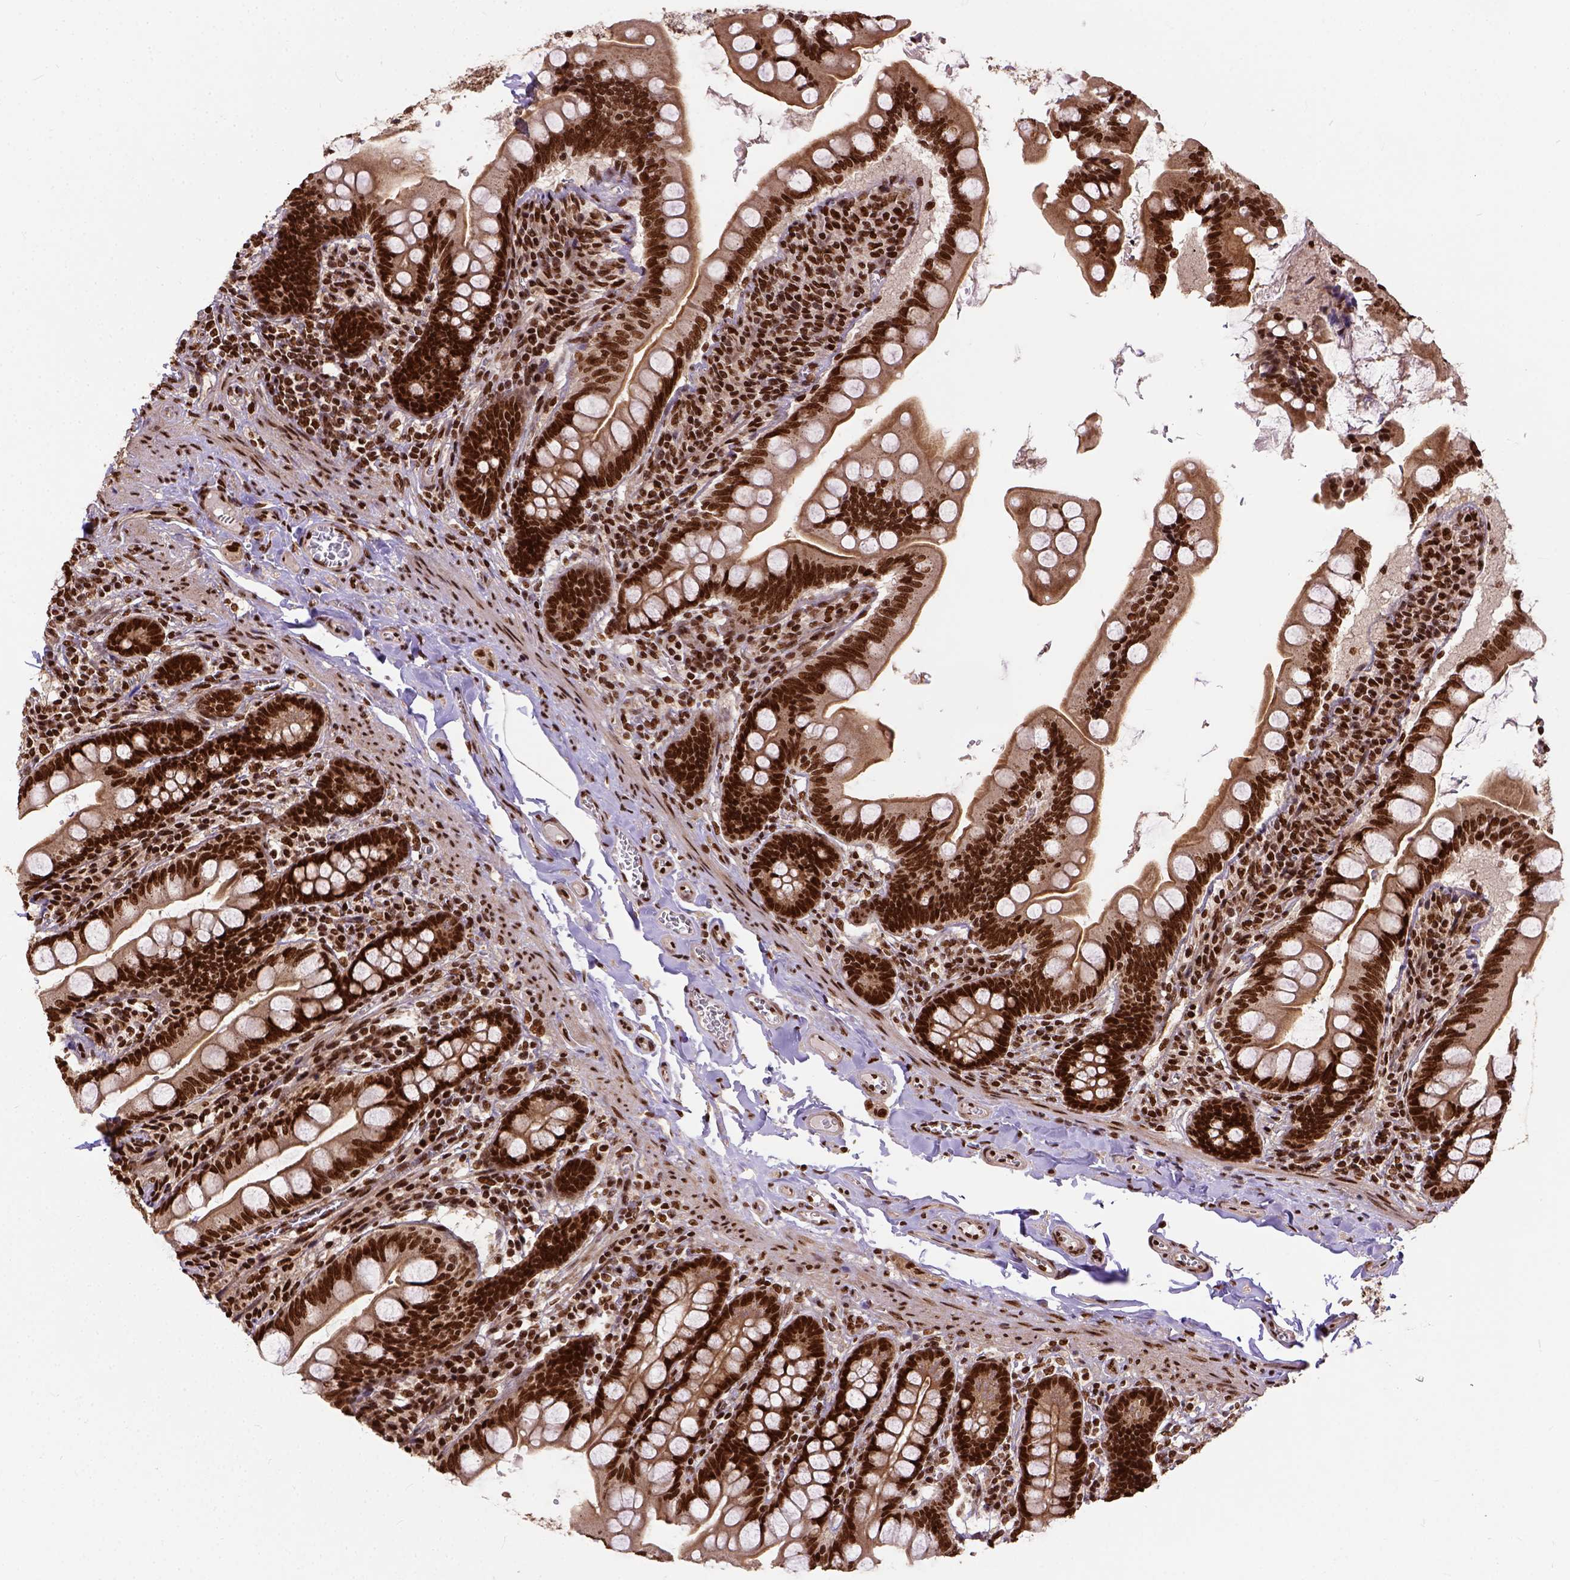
{"staining": {"intensity": "strong", "quantity": ">75%", "location": "nuclear"}, "tissue": "small intestine", "cell_type": "Glandular cells", "image_type": "normal", "snomed": [{"axis": "morphology", "description": "Normal tissue, NOS"}, {"axis": "topography", "description": "Small intestine"}], "caption": "Immunohistochemistry (IHC) (DAB (3,3'-diaminobenzidine)) staining of unremarkable human small intestine displays strong nuclear protein expression in approximately >75% of glandular cells. Using DAB (brown) and hematoxylin (blue) stains, captured at high magnification using brightfield microscopy.", "gene": "NACC1", "patient": {"sex": "female", "age": 56}}